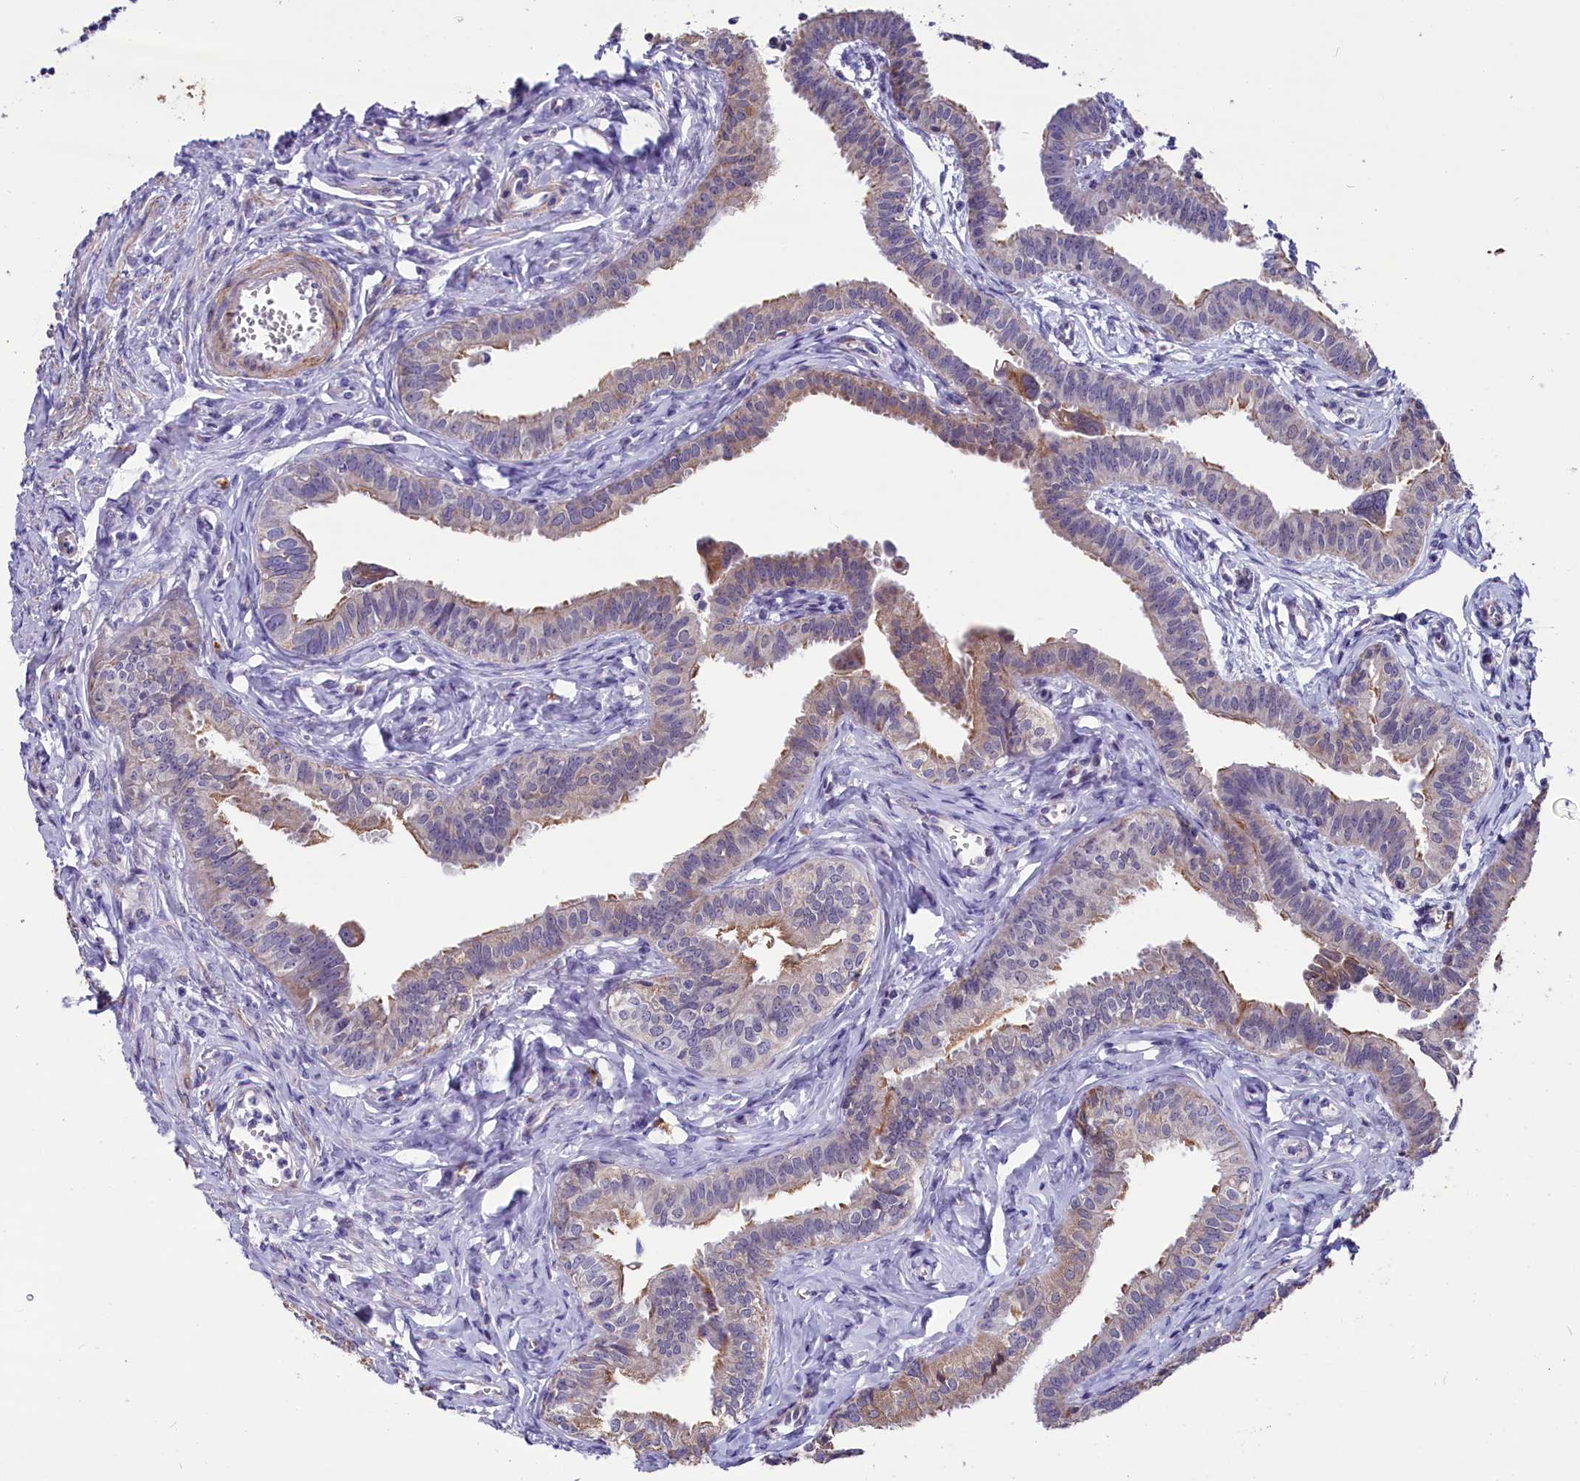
{"staining": {"intensity": "weak", "quantity": "25%-75%", "location": "cytoplasmic/membranous"}, "tissue": "fallopian tube", "cell_type": "Glandular cells", "image_type": "normal", "snomed": [{"axis": "morphology", "description": "Normal tissue, NOS"}, {"axis": "morphology", "description": "Carcinoma, NOS"}, {"axis": "topography", "description": "Fallopian tube"}, {"axis": "topography", "description": "Ovary"}], "caption": "A high-resolution image shows immunohistochemistry staining of normal fallopian tube, which exhibits weak cytoplasmic/membranous staining in approximately 25%-75% of glandular cells. (Stains: DAB in brown, nuclei in blue, Microscopy: brightfield microscopy at high magnification).", "gene": "SCD5", "patient": {"sex": "female", "age": 59}}